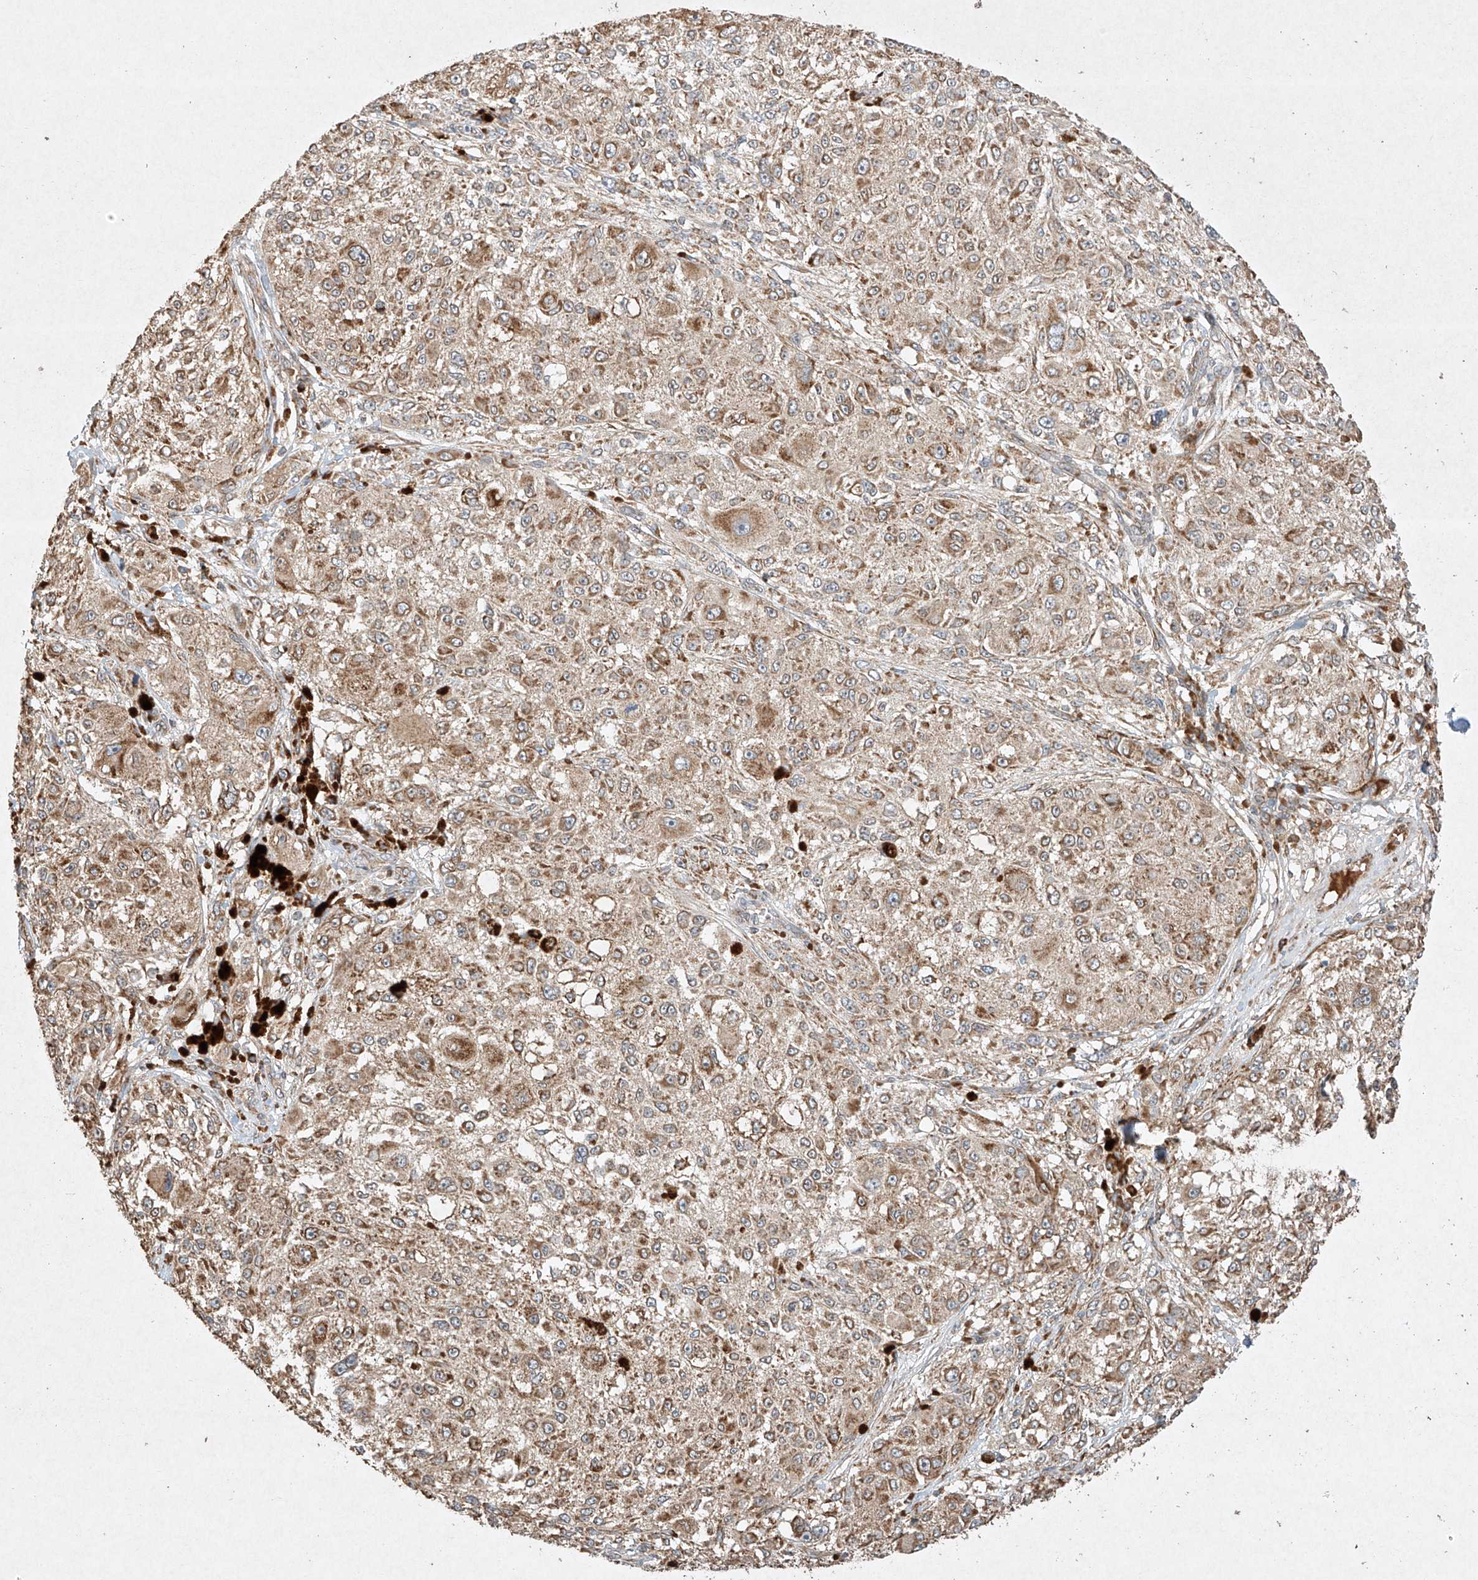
{"staining": {"intensity": "moderate", "quantity": ">75%", "location": "cytoplasmic/membranous"}, "tissue": "melanoma", "cell_type": "Tumor cells", "image_type": "cancer", "snomed": [{"axis": "morphology", "description": "Necrosis, NOS"}, {"axis": "morphology", "description": "Malignant melanoma, NOS"}, {"axis": "topography", "description": "Skin"}], "caption": "Moderate cytoplasmic/membranous positivity for a protein is present in about >75% of tumor cells of melanoma using immunohistochemistry.", "gene": "SEMA3B", "patient": {"sex": "female", "age": 87}}